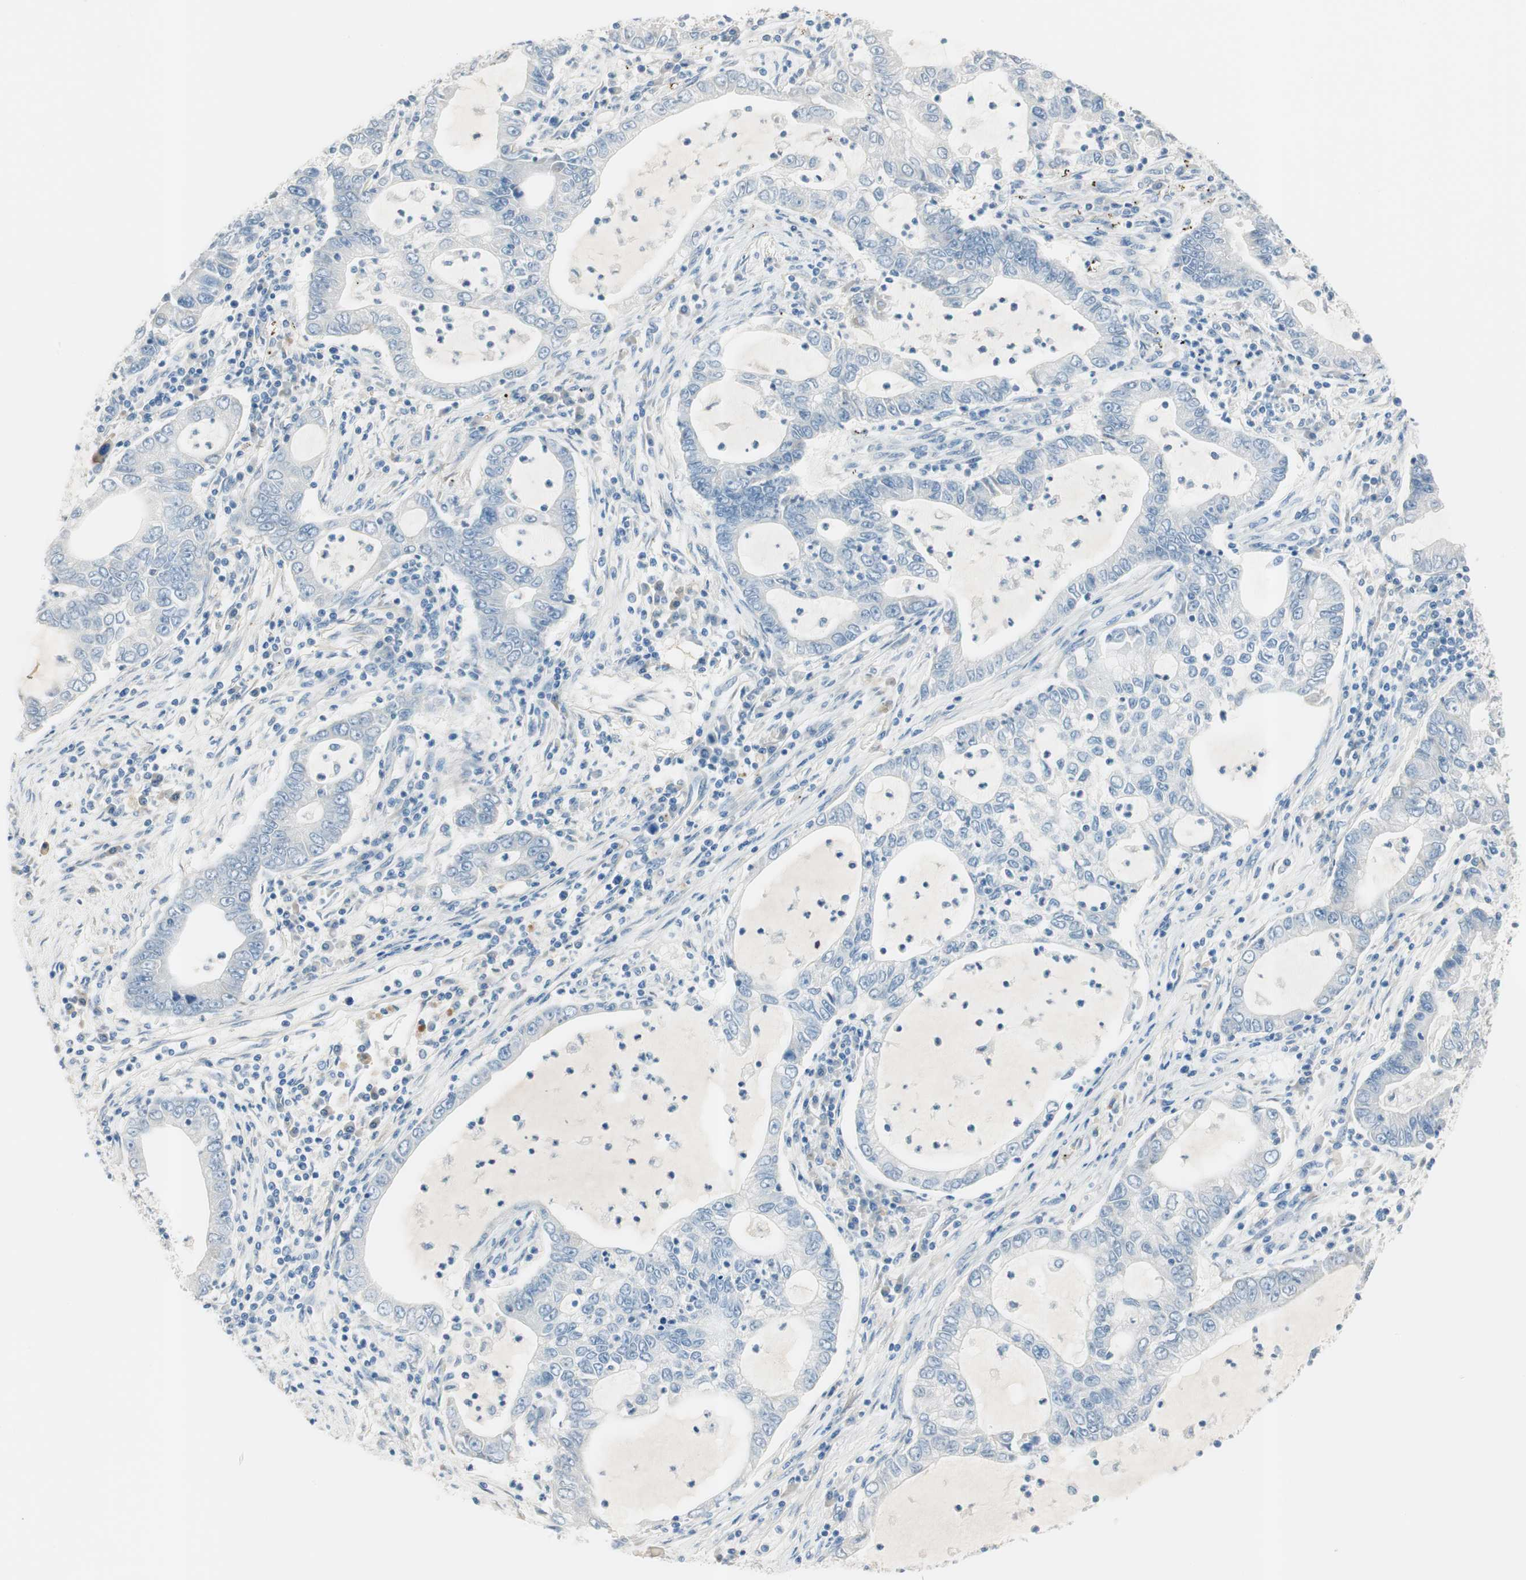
{"staining": {"intensity": "negative", "quantity": "none", "location": "none"}, "tissue": "lung cancer", "cell_type": "Tumor cells", "image_type": "cancer", "snomed": [{"axis": "morphology", "description": "Adenocarcinoma, NOS"}, {"axis": "topography", "description": "Lung"}], "caption": "Protein analysis of lung adenocarcinoma exhibits no significant staining in tumor cells.", "gene": "CDK3", "patient": {"sex": "female", "age": 51}}